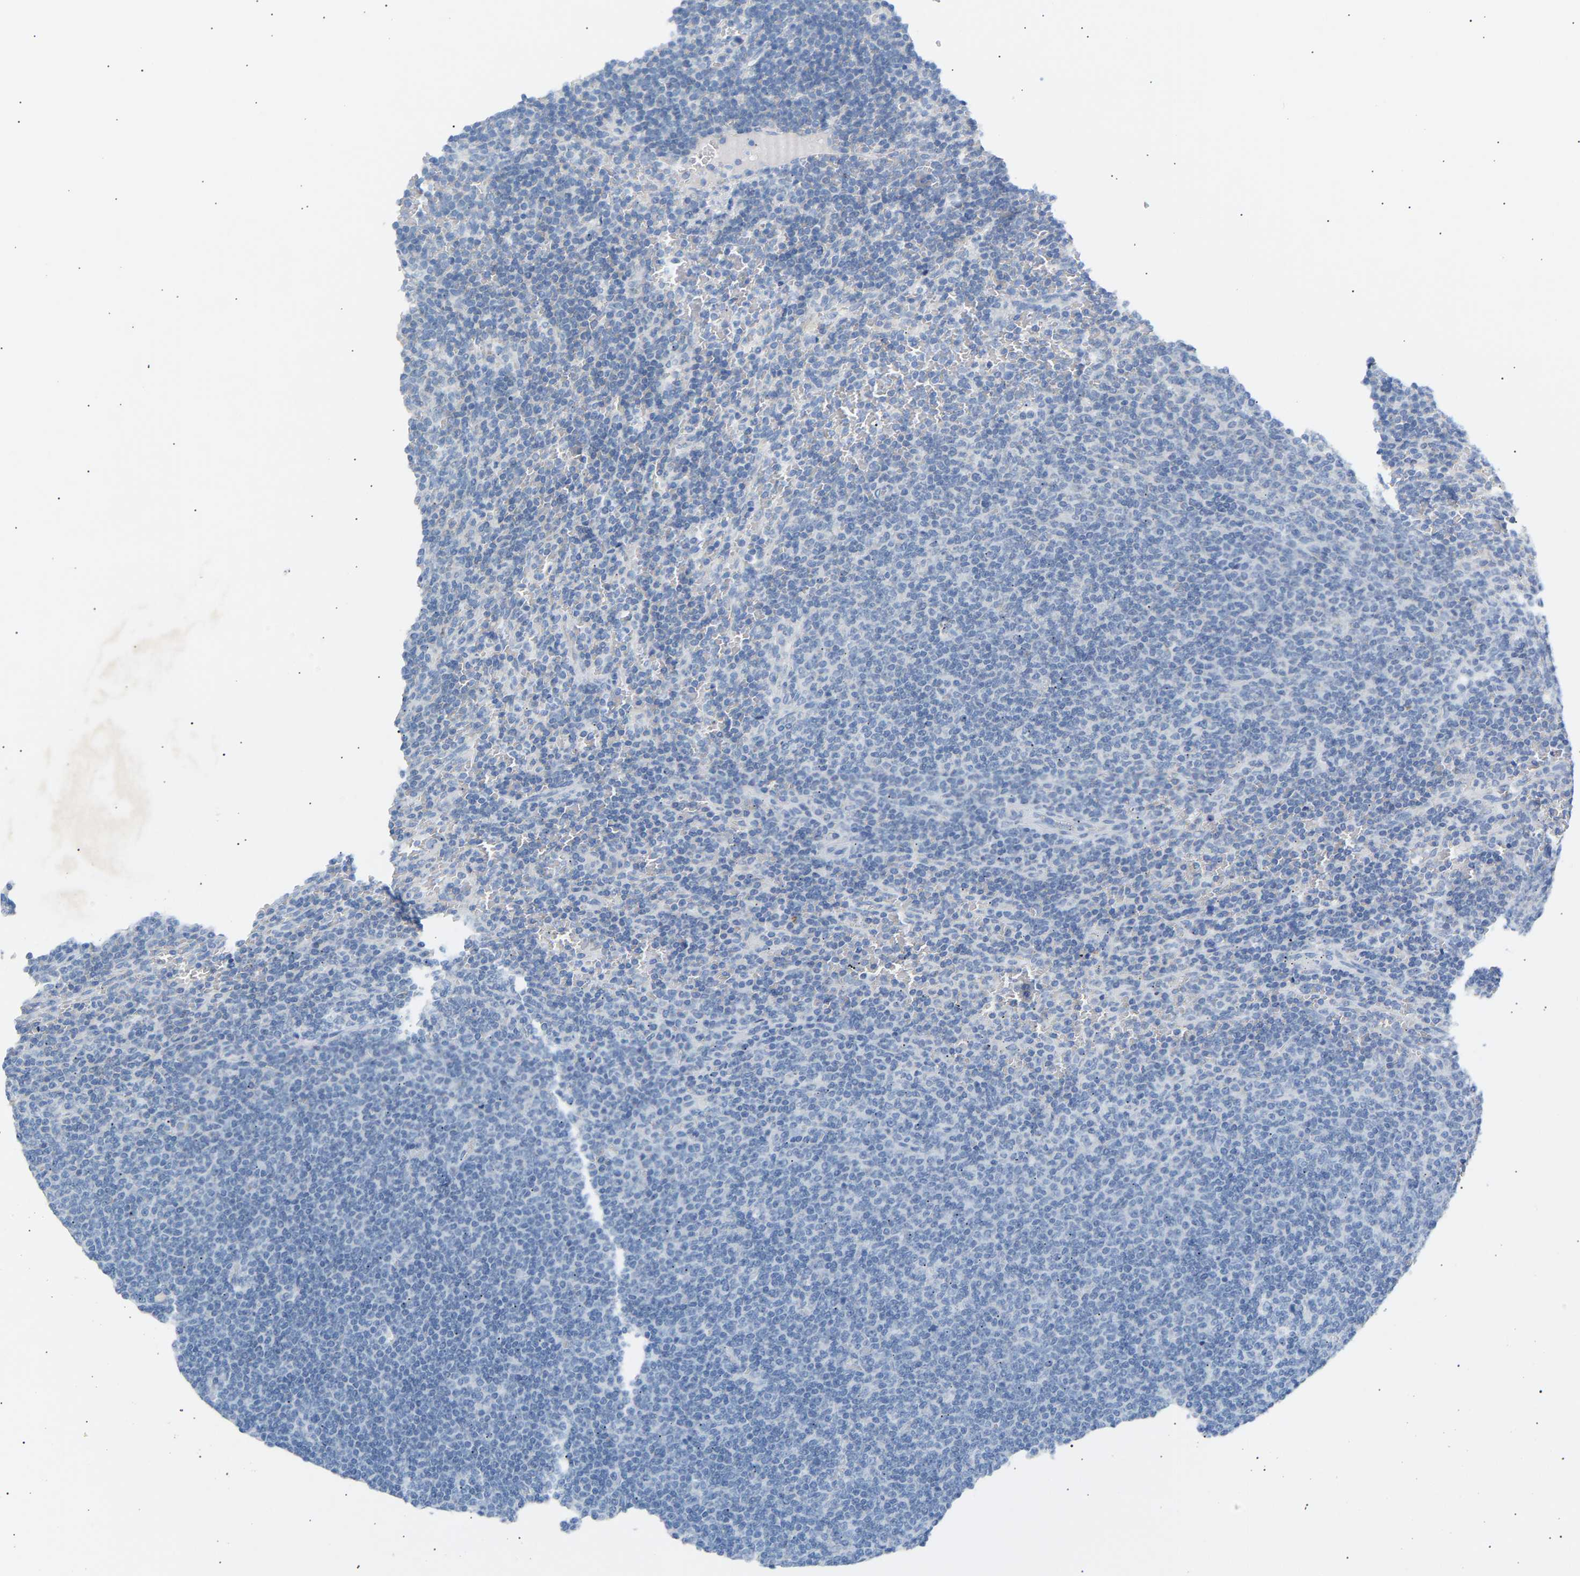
{"staining": {"intensity": "negative", "quantity": "none", "location": "none"}, "tissue": "lymphoma", "cell_type": "Tumor cells", "image_type": "cancer", "snomed": [{"axis": "morphology", "description": "Malignant lymphoma, non-Hodgkin's type, Low grade"}, {"axis": "topography", "description": "Spleen"}], "caption": "Image shows no significant protein staining in tumor cells of lymphoma.", "gene": "PEX1", "patient": {"sex": "female", "age": 50}}